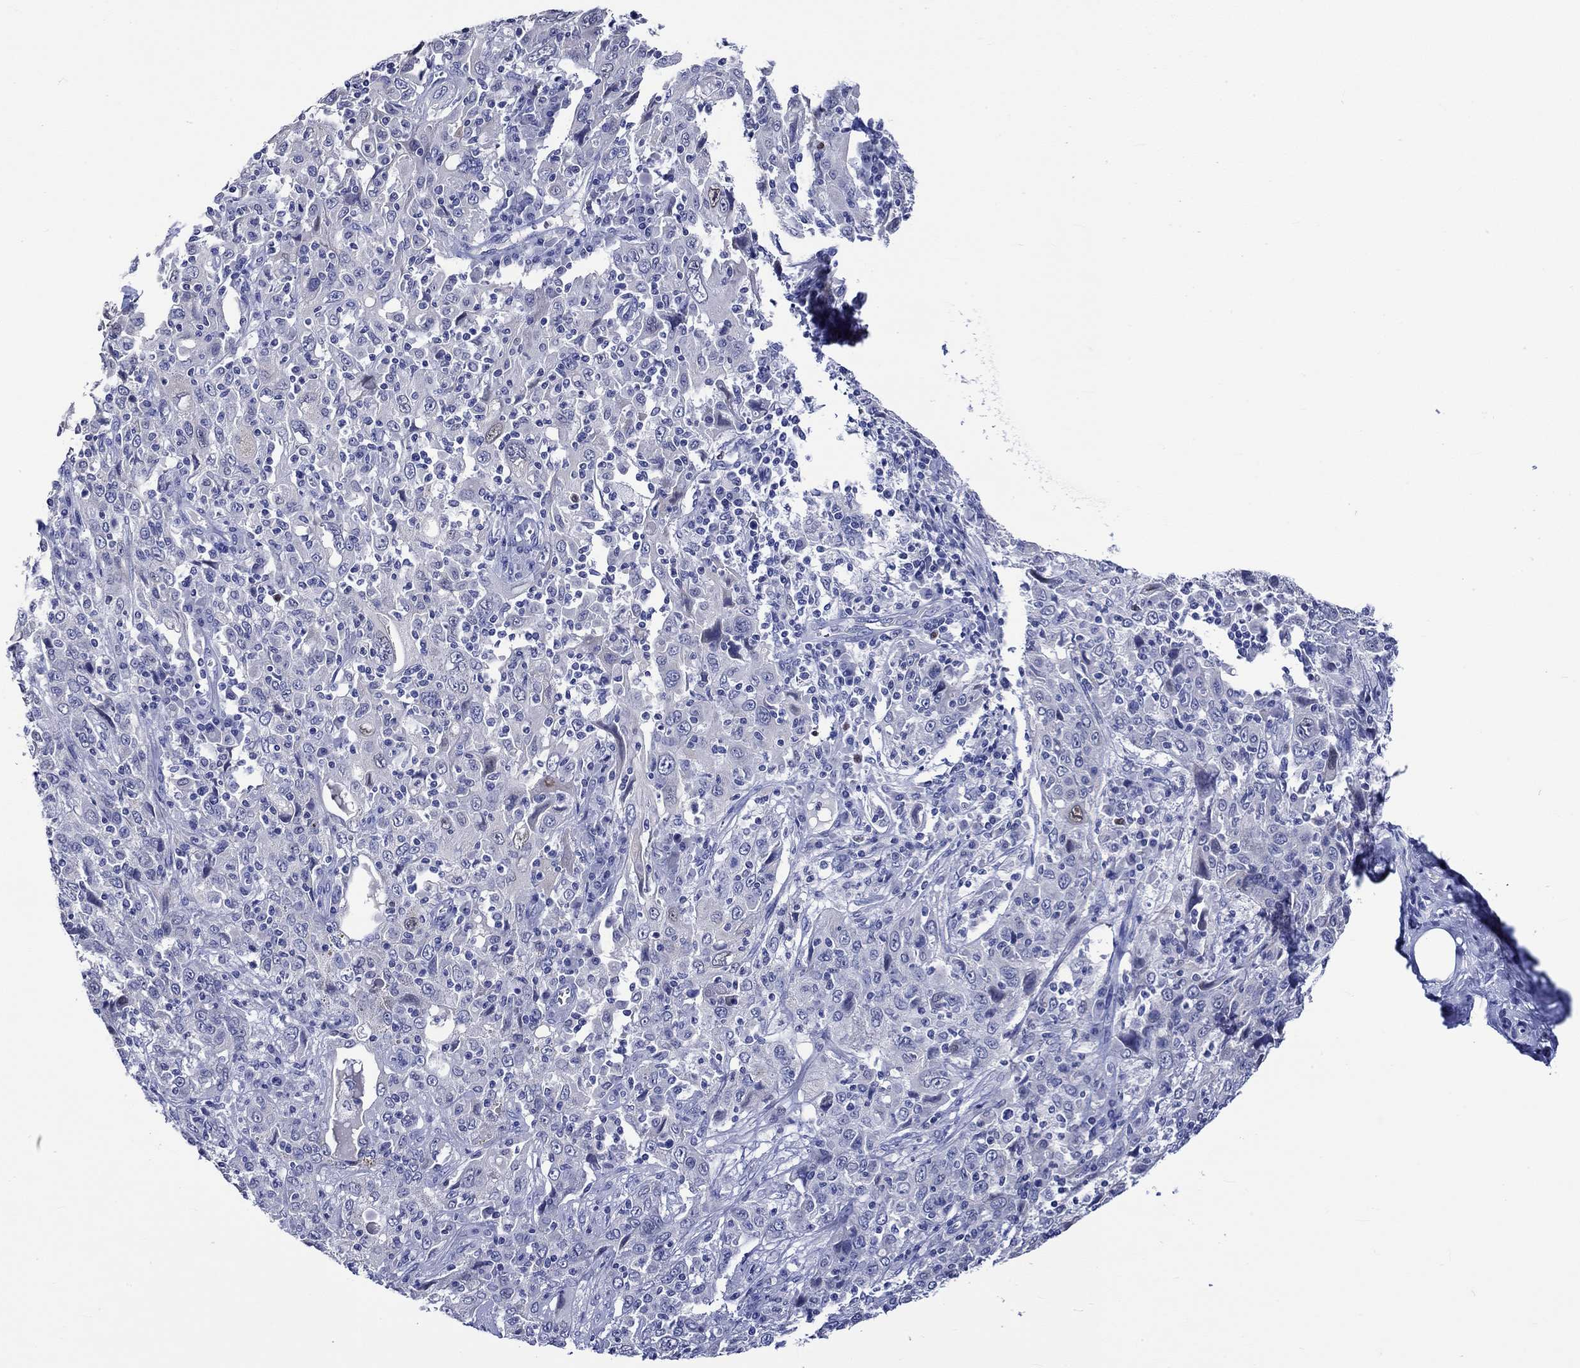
{"staining": {"intensity": "negative", "quantity": "none", "location": "none"}, "tissue": "cervical cancer", "cell_type": "Tumor cells", "image_type": "cancer", "snomed": [{"axis": "morphology", "description": "Squamous cell carcinoma, NOS"}, {"axis": "topography", "description": "Cervix"}], "caption": "Immunohistochemistry (IHC) of human cervical squamous cell carcinoma reveals no expression in tumor cells.", "gene": "KLHL35", "patient": {"sex": "female", "age": 46}}